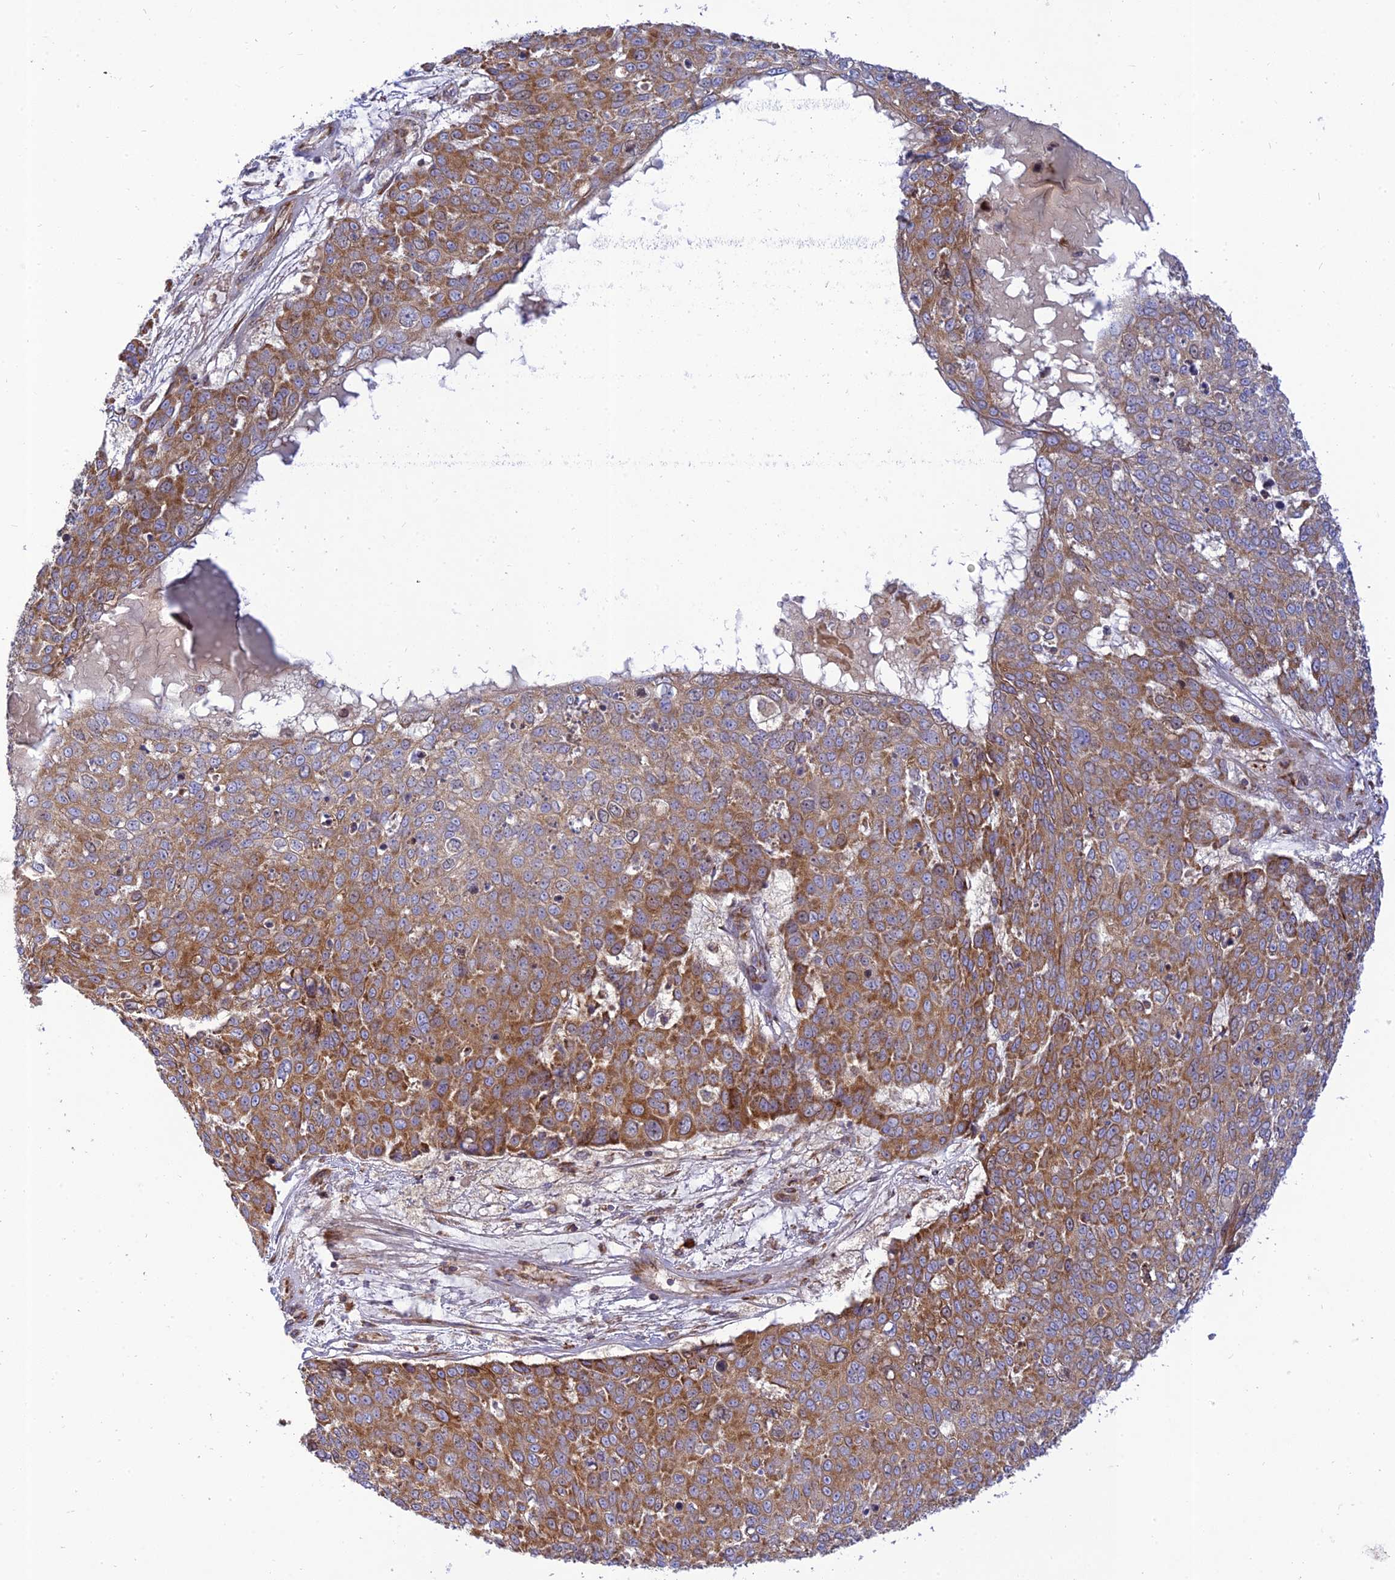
{"staining": {"intensity": "moderate", "quantity": ">75%", "location": "cytoplasmic/membranous"}, "tissue": "skin cancer", "cell_type": "Tumor cells", "image_type": "cancer", "snomed": [{"axis": "morphology", "description": "Squamous cell carcinoma, NOS"}, {"axis": "topography", "description": "Skin"}], "caption": "Immunohistochemical staining of skin squamous cell carcinoma shows moderate cytoplasmic/membranous protein staining in about >75% of tumor cells. (DAB IHC, brown staining for protein, blue staining for nuclei).", "gene": "PIMREG", "patient": {"sex": "male", "age": 71}}